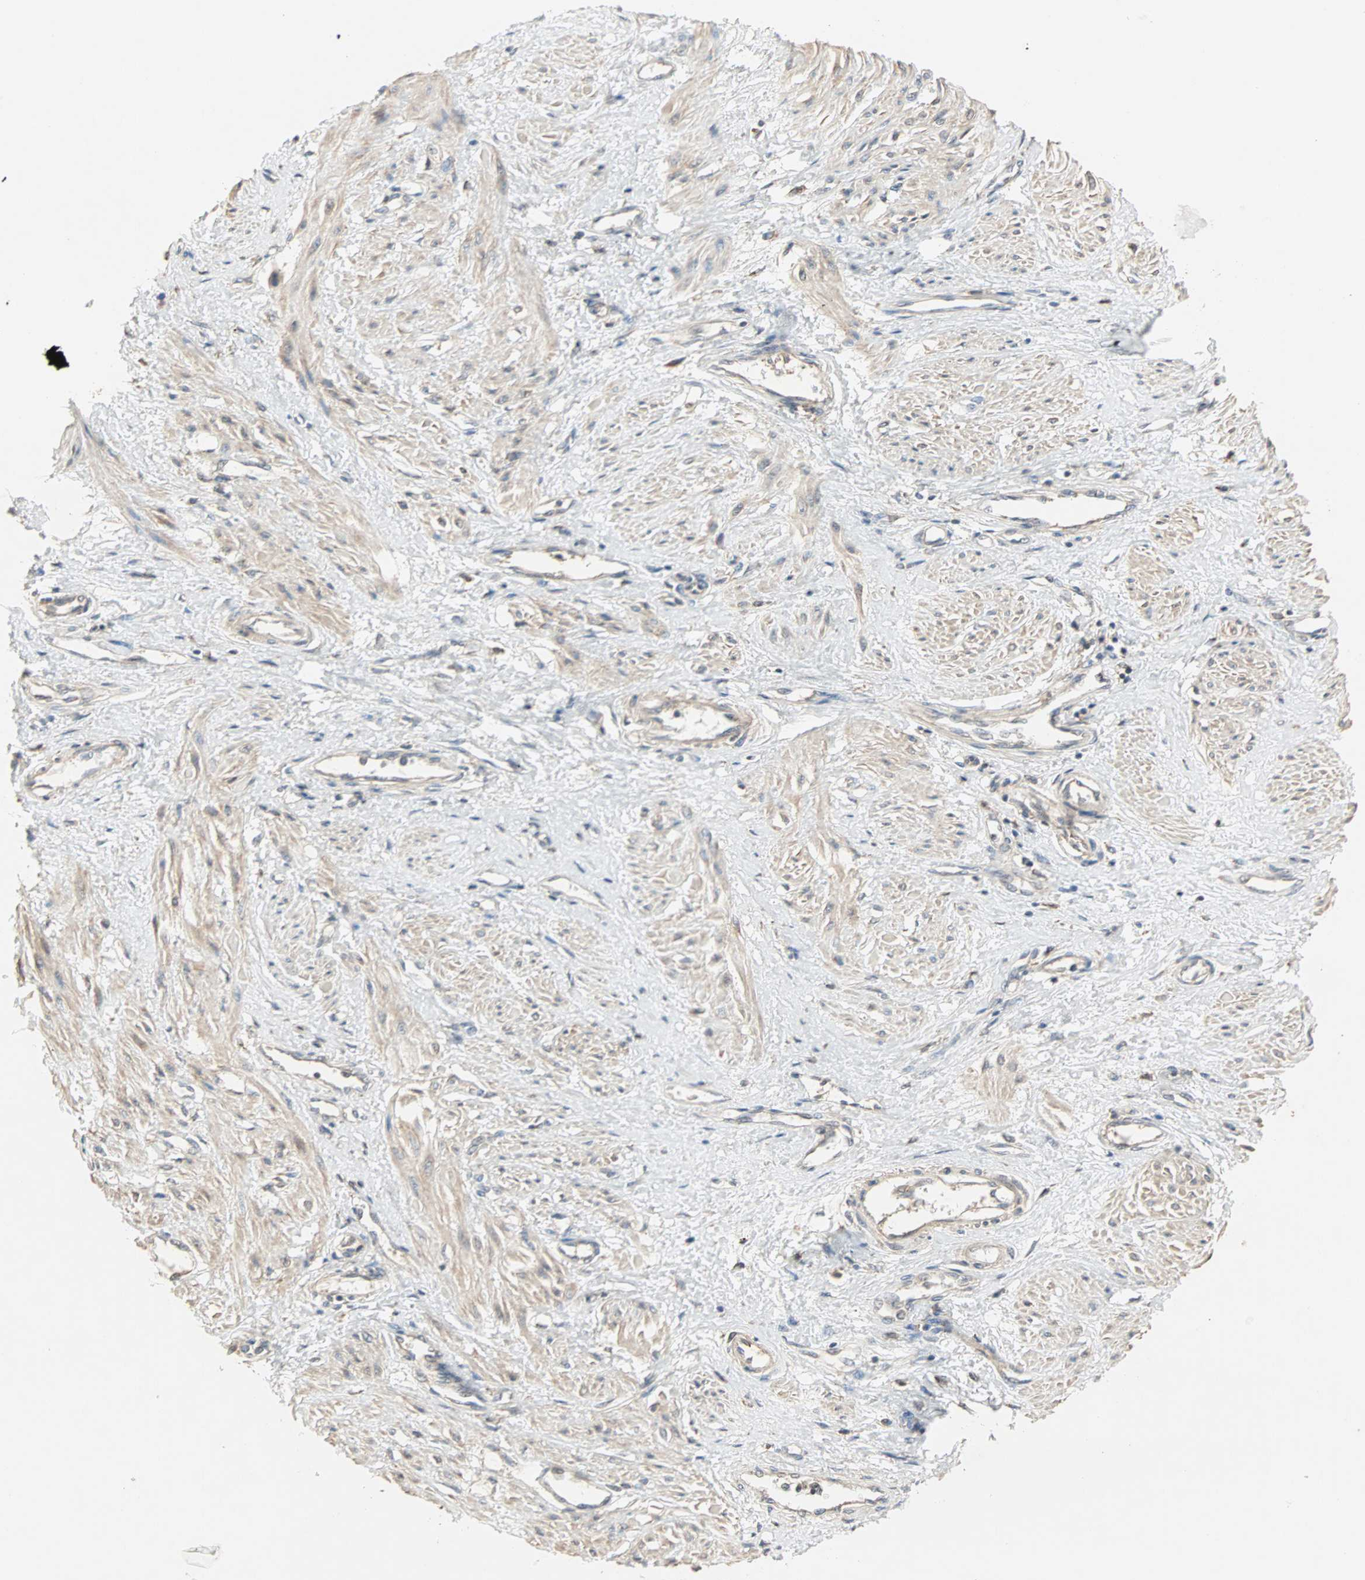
{"staining": {"intensity": "weak", "quantity": ">75%", "location": "cytoplasmic/membranous"}, "tissue": "smooth muscle", "cell_type": "Smooth muscle cells", "image_type": "normal", "snomed": [{"axis": "morphology", "description": "Normal tissue, NOS"}, {"axis": "topography", "description": "Smooth muscle"}, {"axis": "topography", "description": "Uterus"}], "caption": "An immunohistochemistry histopathology image of unremarkable tissue is shown. Protein staining in brown highlights weak cytoplasmic/membranous positivity in smooth muscle within smooth muscle cells. (DAB (3,3'-diaminobenzidine) = brown stain, brightfield microscopy at high magnification).", "gene": "GNAI2", "patient": {"sex": "female", "age": 39}}